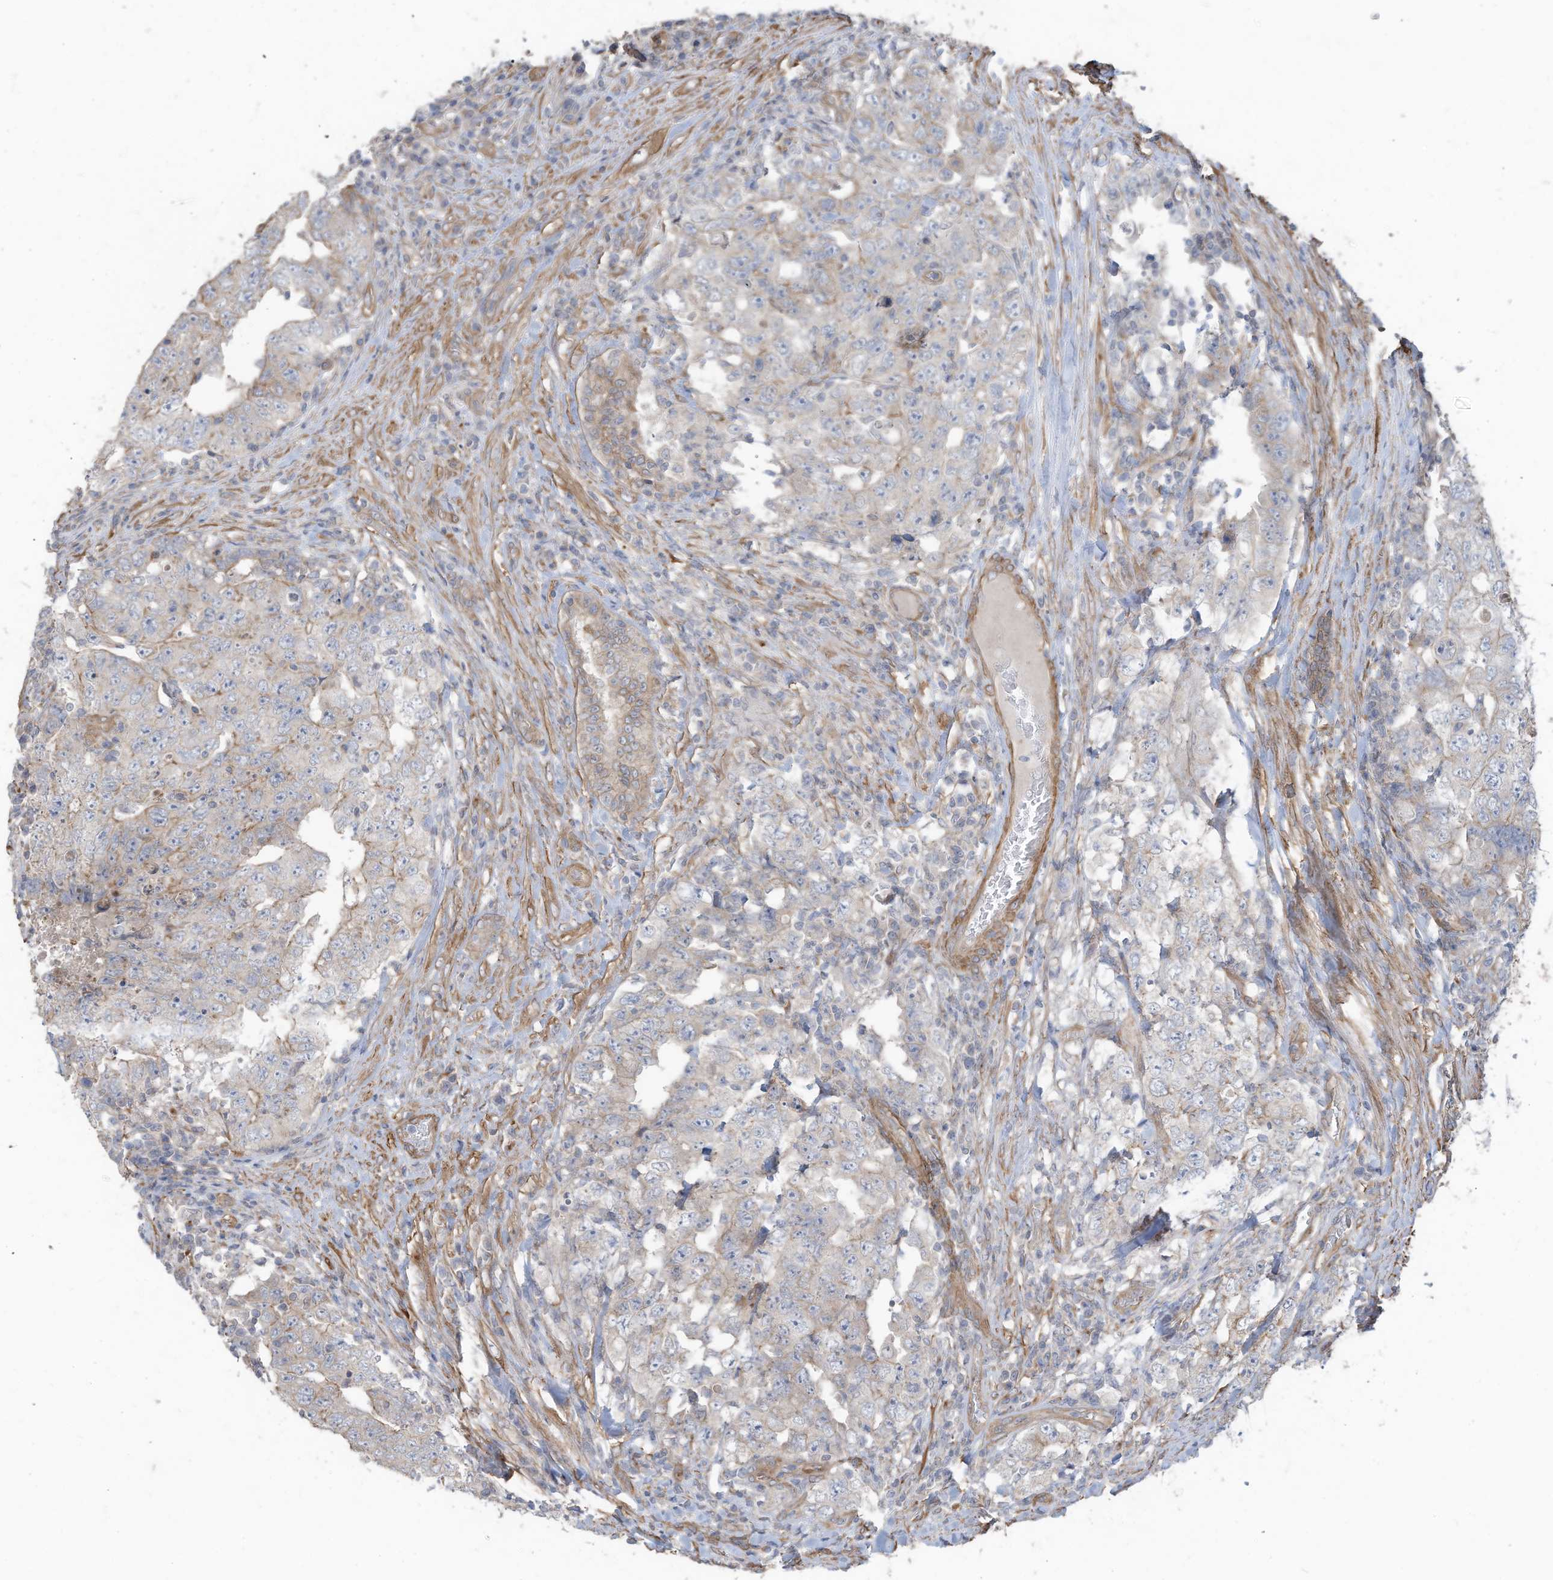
{"staining": {"intensity": "negative", "quantity": "none", "location": "none"}, "tissue": "testis cancer", "cell_type": "Tumor cells", "image_type": "cancer", "snomed": [{"axis": "morphology", "description": "Carcinoma, Embryonal, NOS"}, {"axis": "topography", "description": "Testis"}], "caption": "DAB immunohistochemical staining of human embryonal carcinoma (testis) shows no significant staining in tumor cells.", "gene": "SLC17A7", "patient": {"sex": "male", "age": 26}}